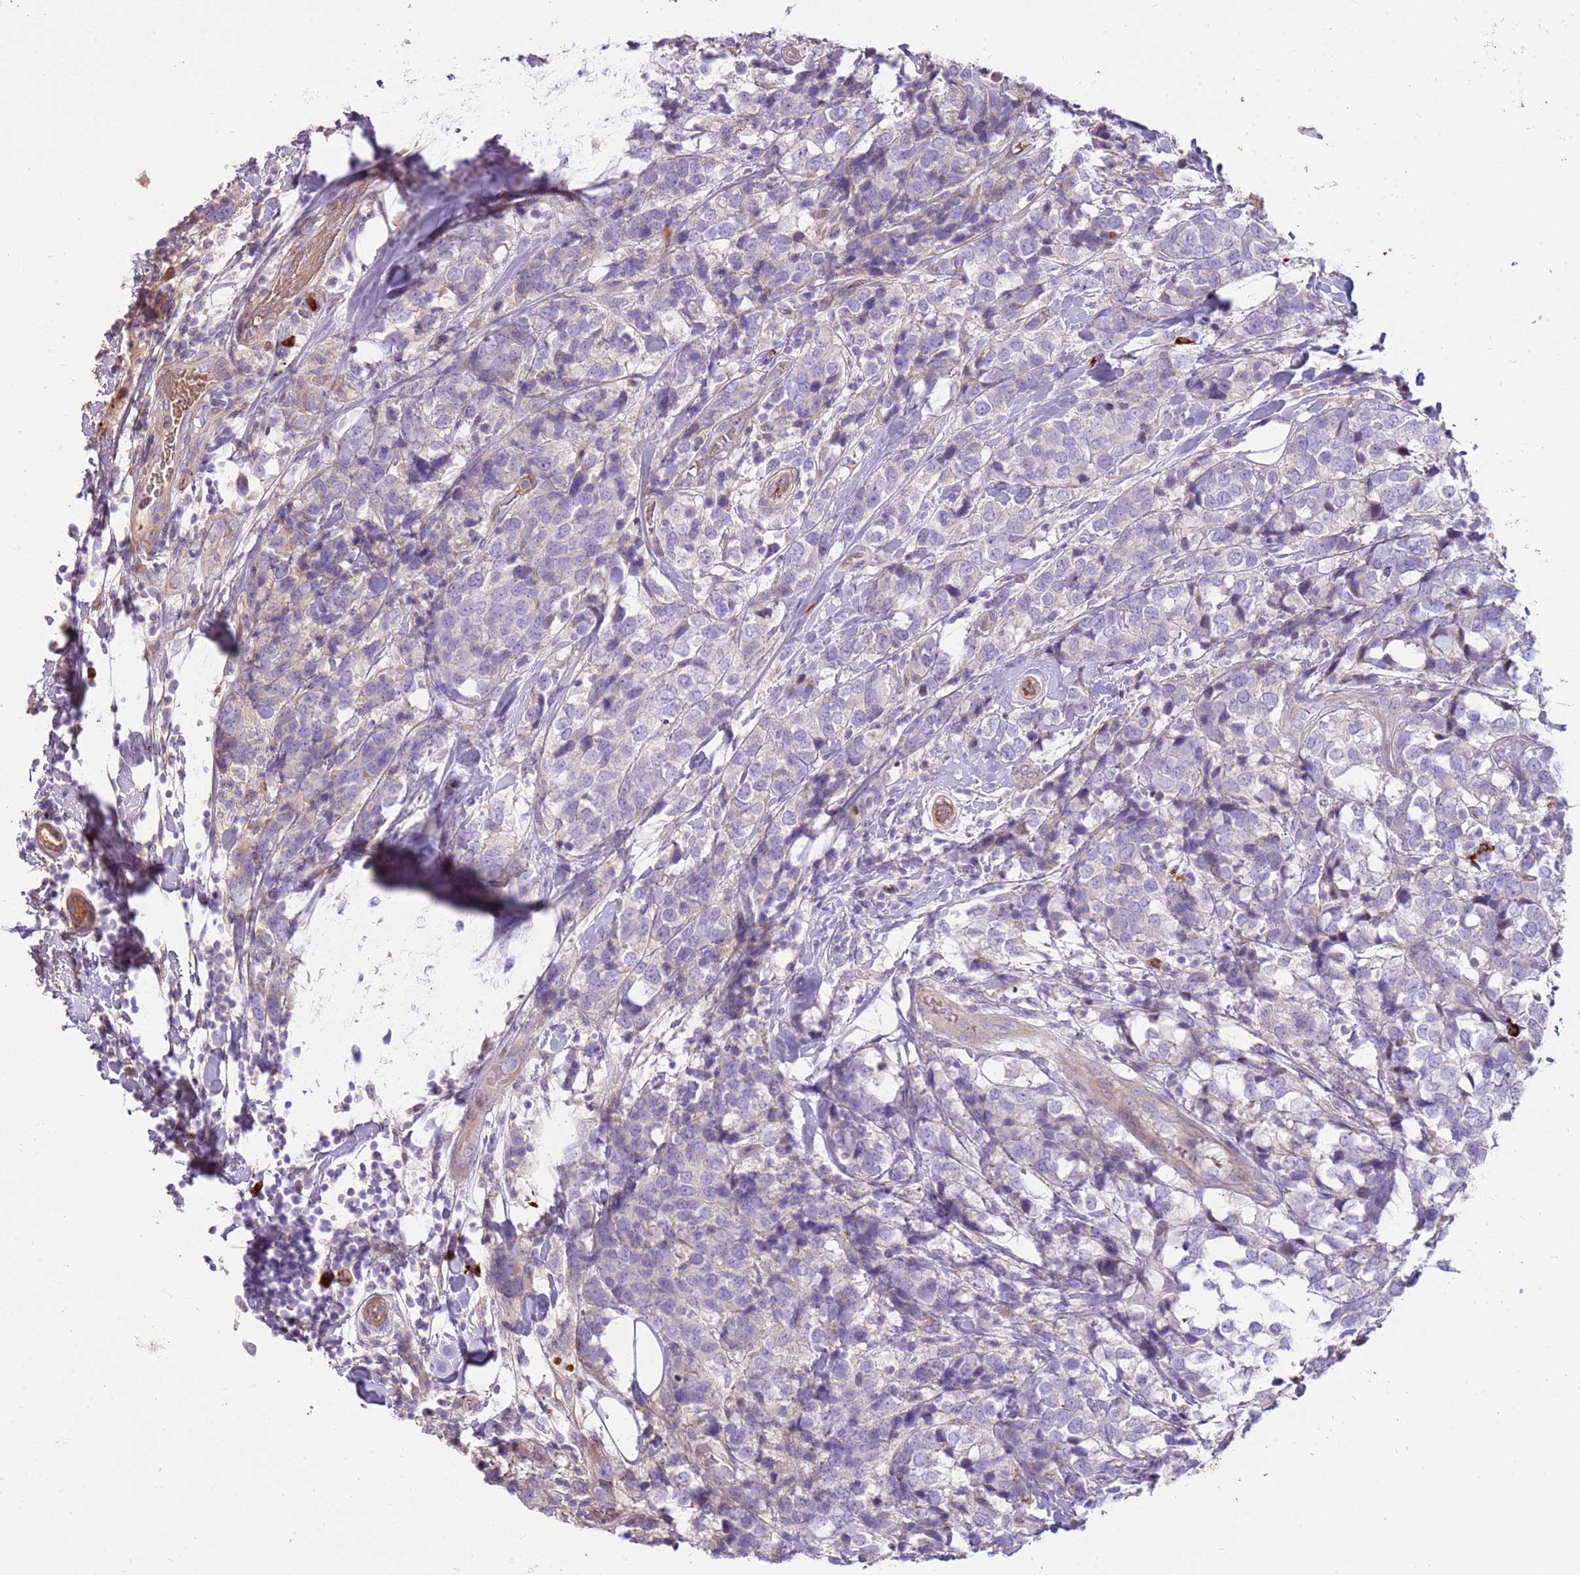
{"staining": {"intensity": "negative", "quantity": "none", "location": "none"}, "tissue": "breast cancer", "cell_type": "Tumor cells", "image_type": "cancer", "snomed": [{"axis": "morphology", "description": "Lobular carcinoma"}, {"axis": "topography", "description": "Breast"}], "caption": "Tumor cells show no significant staining in lobular carcinoma (breast).", "gene": "MCUB", "patient": {"sex": "female", "age": 59}}